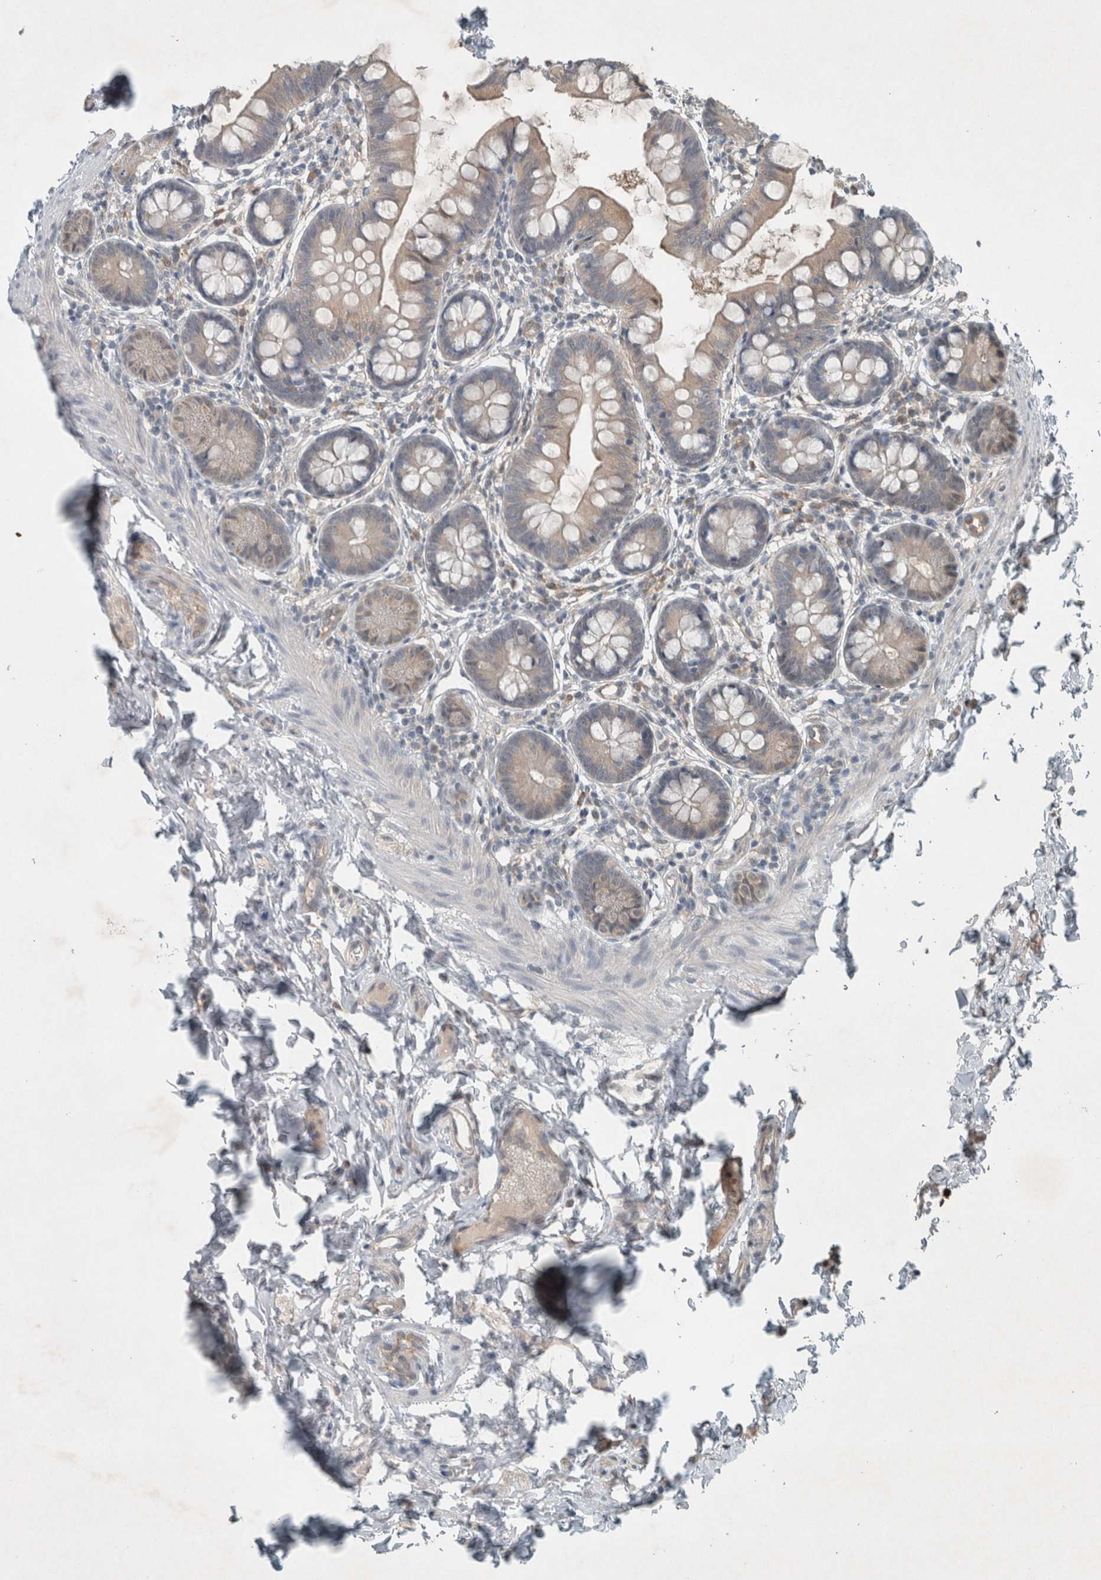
{"staining": {"intensity": "weak", "quantity": "25%-75%", "location": "cytoplasmic/membranous"}, "tissue": "small intestine", "cell_type": "Glandular cells", "image_type": "normal", "snomed": [{"axis": "morphology", "description": "Normal tissue, NOS"}, {"axis": "topography", "description": "Small intestine"}], "caption": "Brown immunohistochemical staining in unremarkable small intestine shows weak cytoplasmic/membranous positivity in approximately 25%-75% of glandular cells.", "gene": "ENSG00000285245", "patient": {"sex": "male", "age": 7}}